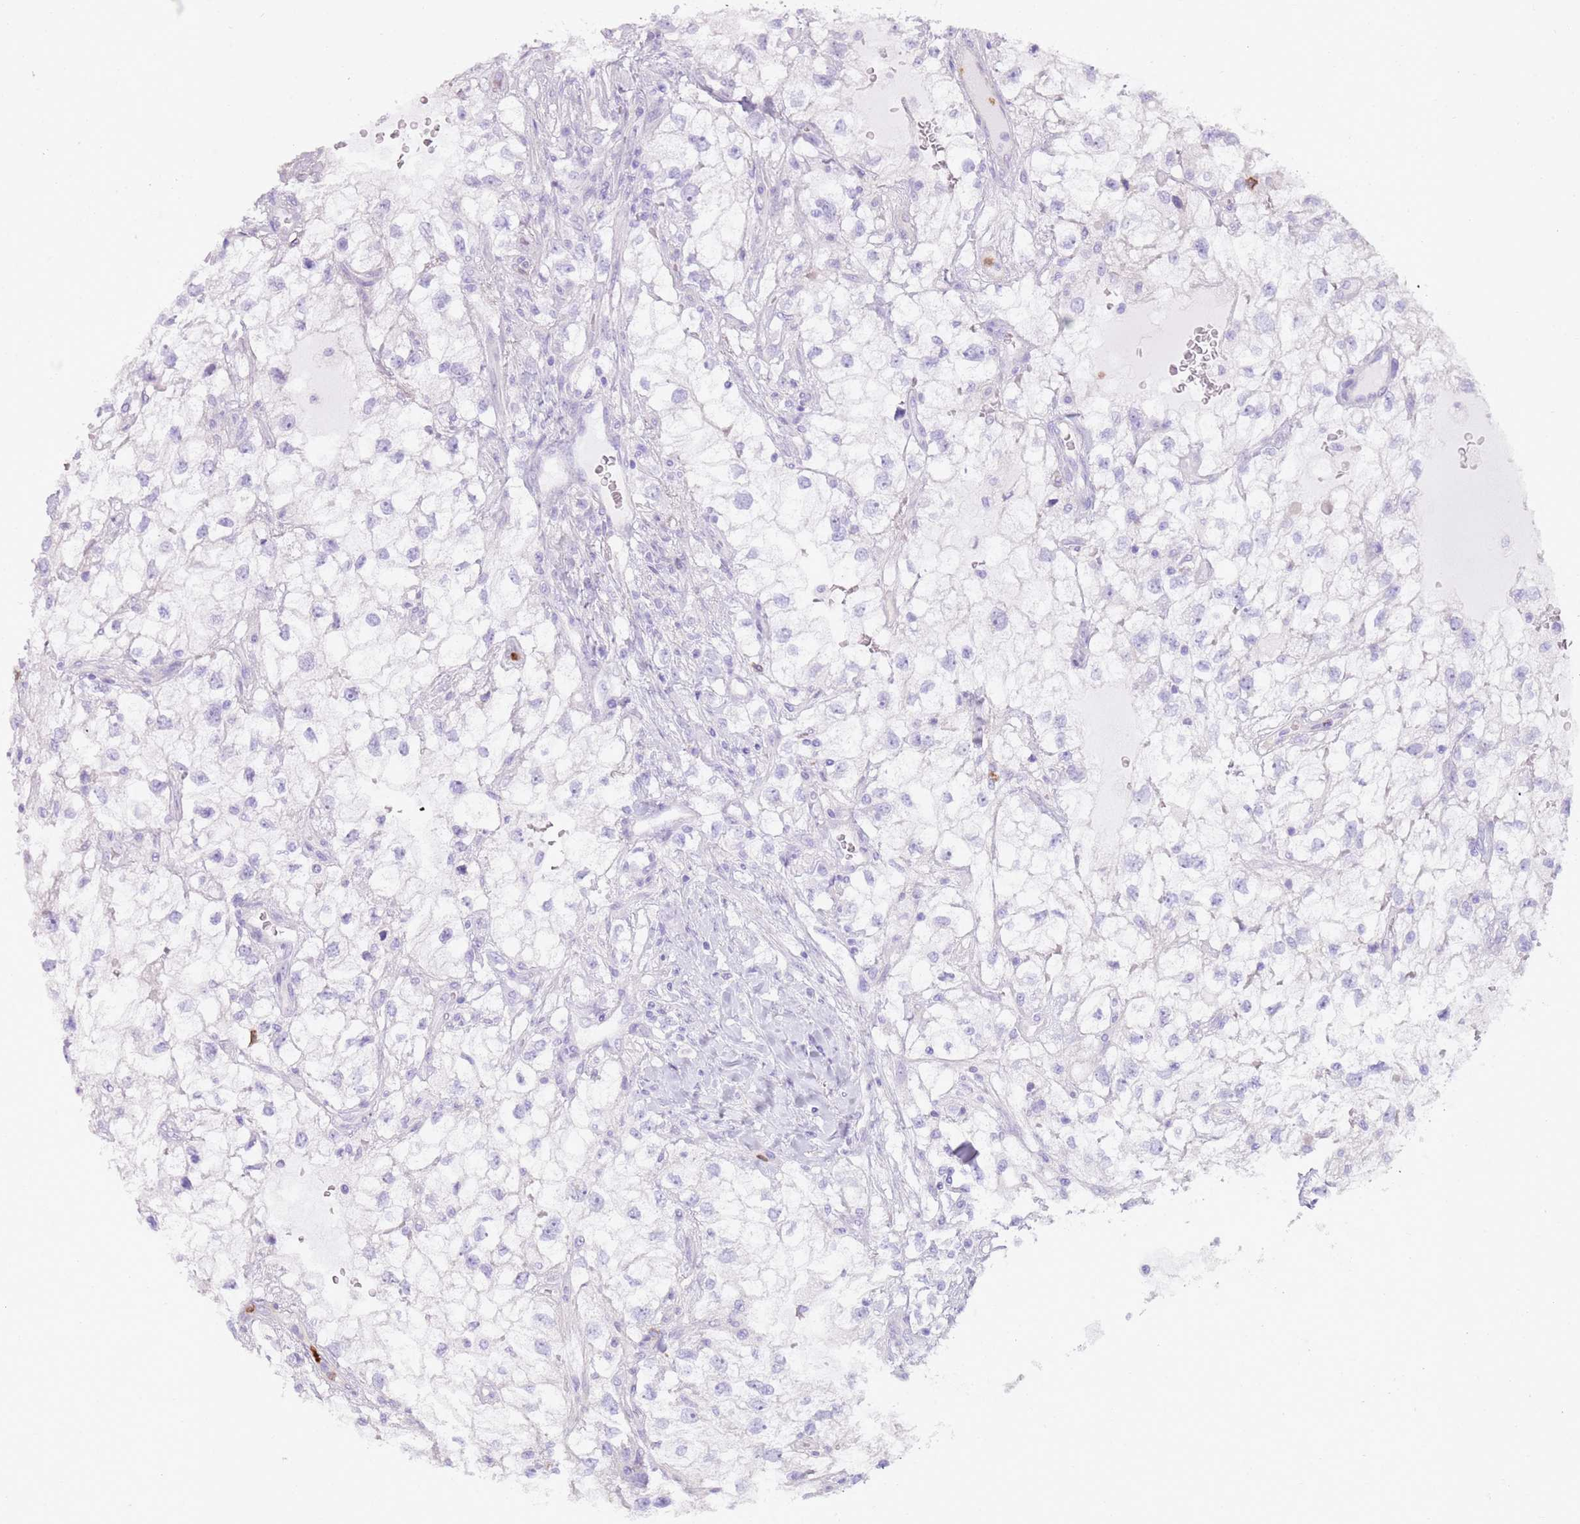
{"staining": {"intensity": "negative", "quantity": "none", "location": "none"}, "tissue": "renal cancer", "cell_type": "Tumor cells", "image_type": "cancer", "snomed": [{"axis": "morphology", "description": "Adenocarcinoma, NOS"}, {"axis": "topography", "description": "Kidney"}], "caption": "Tumor cells are negative for brown protein staining in renal cancer.", "gene": "CD177", "patient": {"sex": "male", "age": 59}}